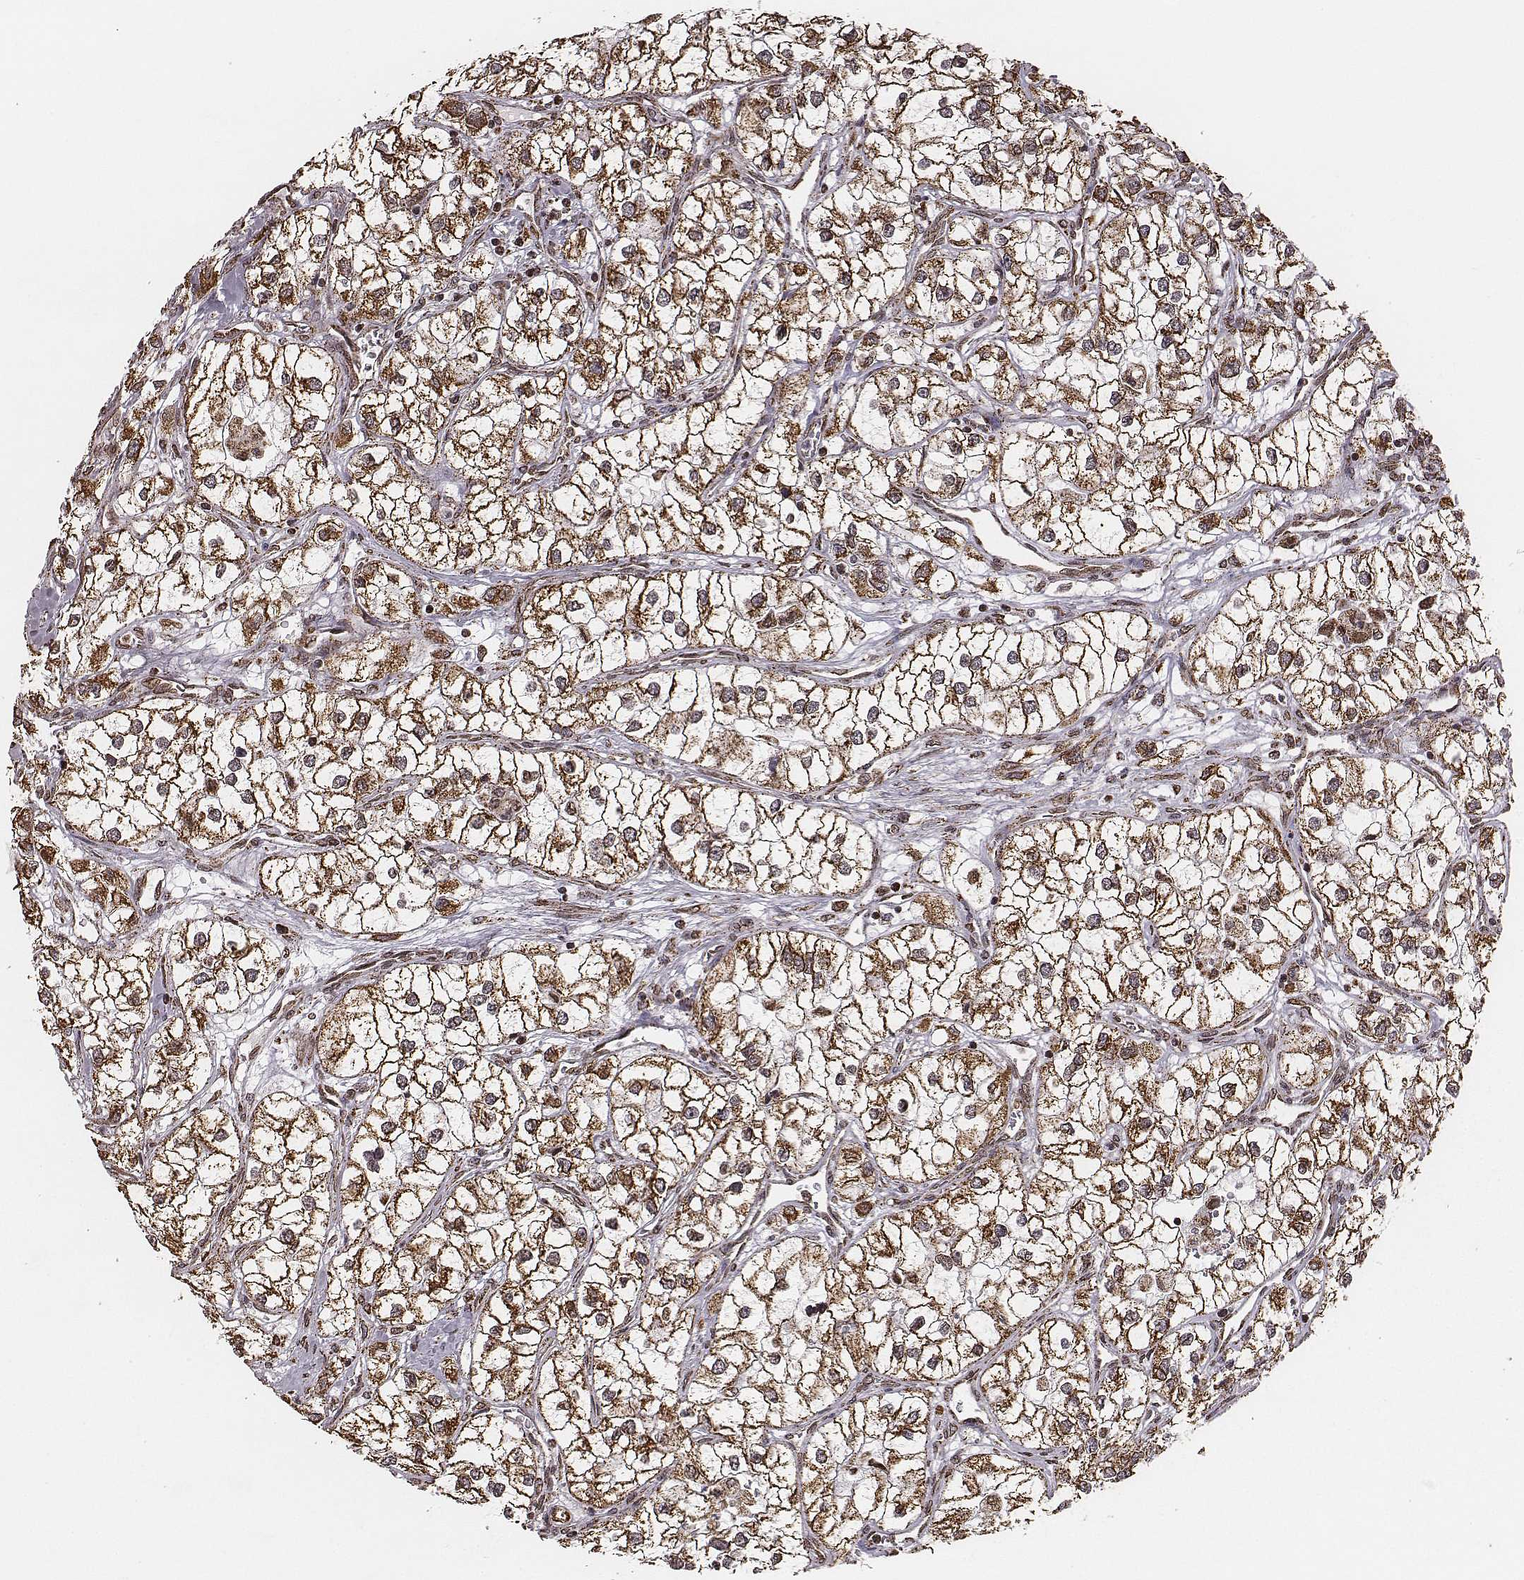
{"staining": {"intensity": "strong", "quantity": ">75%", "location": "cytoplasmic/membranous"}, "tissue": "renal cancer", "cell_type": "Tumor cells", "image_type": "cancer", "snomed": [{"axis": "morphology", "description": "Adenocarcinoma, NOS"}, {"axis": "topography", "description": "Kidney"}], "caption": "There is high levels of strong cytoplasmic/membranous positivity in tumor cells of renal adenocarcinoma, as demonstrated by immunohistochemical staining (brown color).", "gene": "ACOT2", "patient": {"sex": "male", "age": 59}}